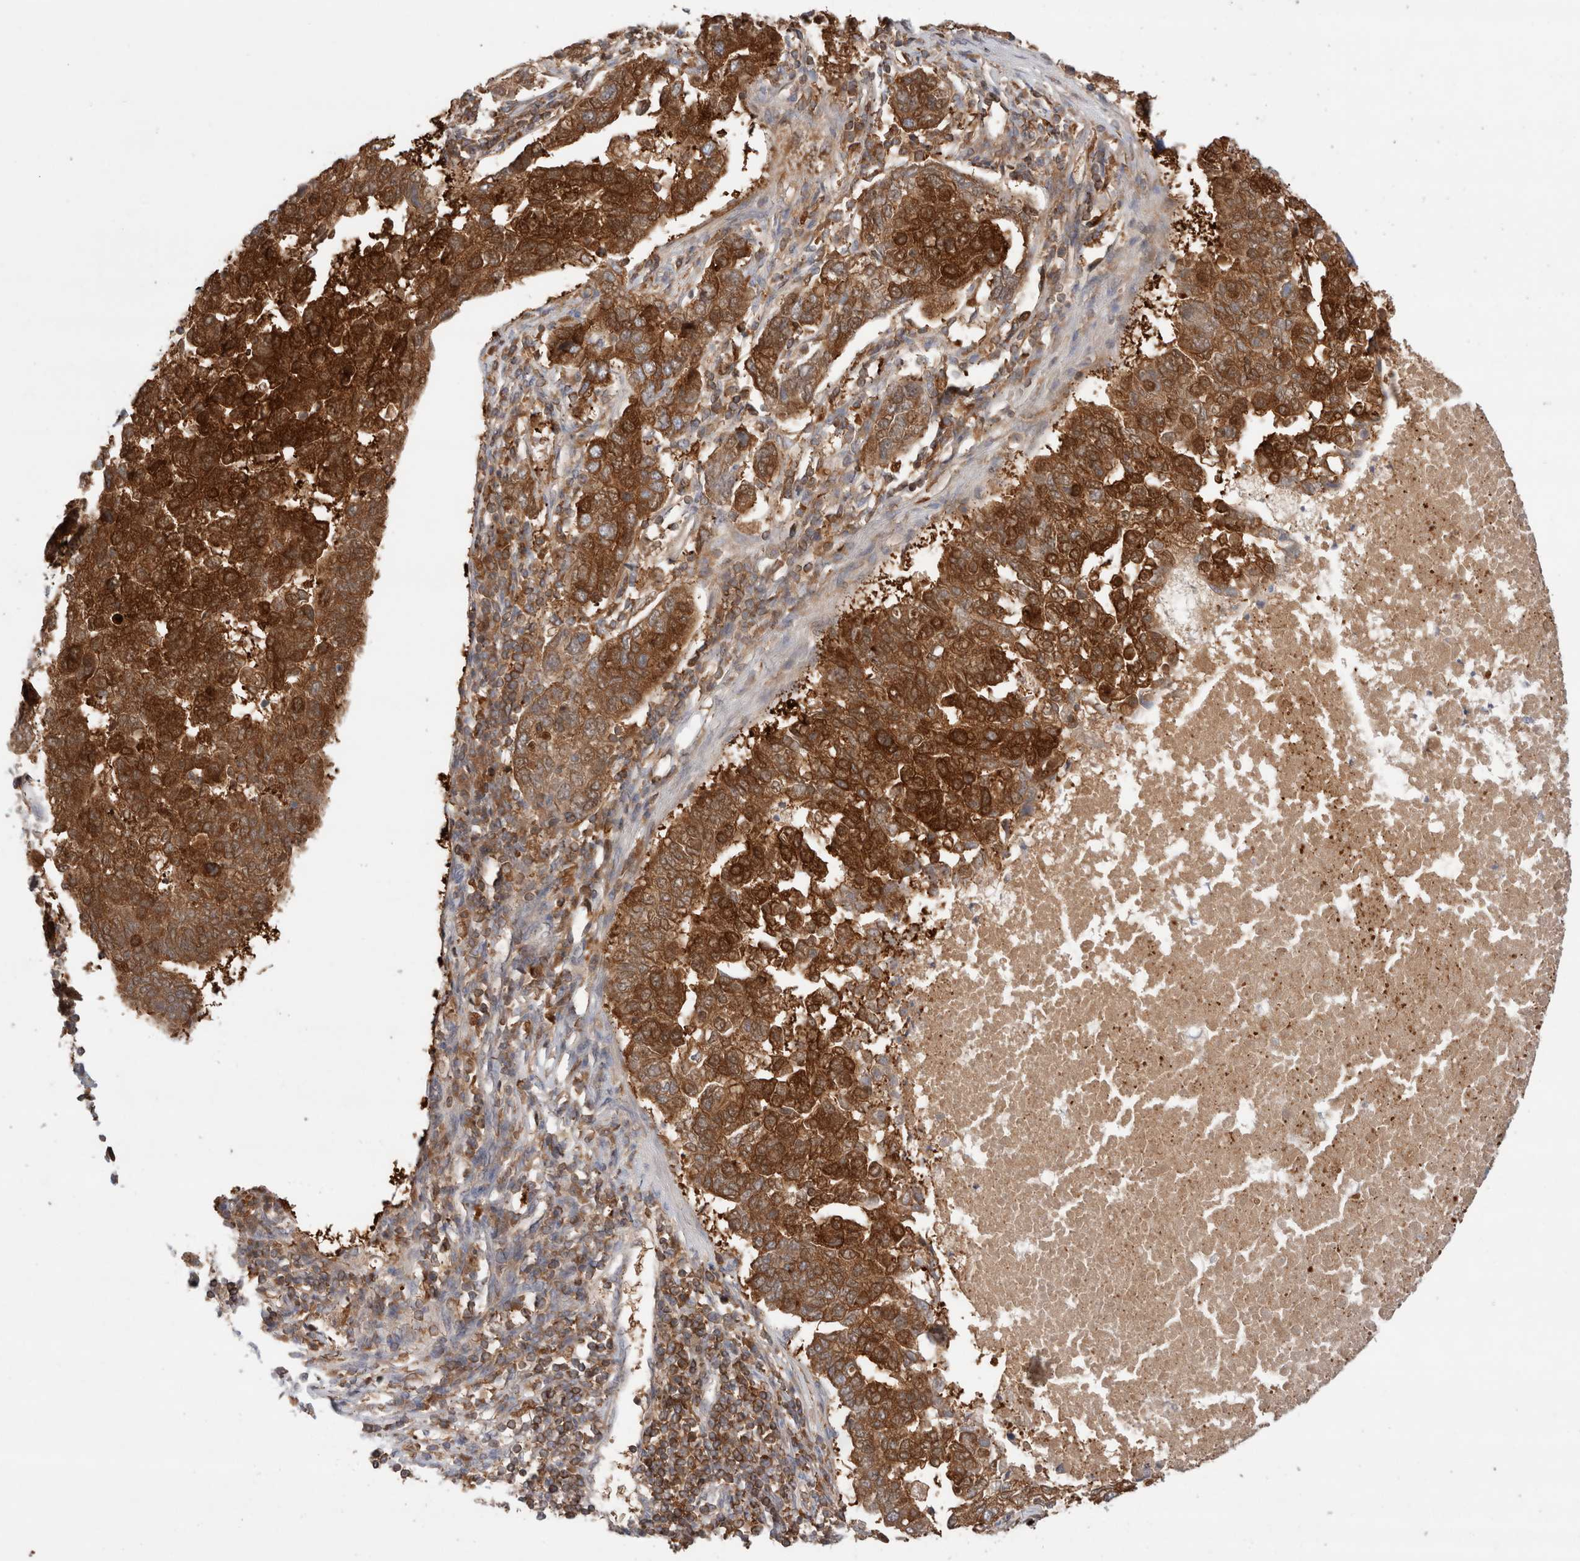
{"staining": {"intensity": "strong", "quantity": ">75%", "location": "cytoplasmic/membranous,nuclear"}, "tissue": "pancreatic cancer", "cell_type": "Tumor cells", "image_type": "cancer", "snomed": [{"axis": "morphology", "description": "Adenocarcinoma, NOS"}, {"axis": "topography", "description": "Pancreas"}], "caption": "IHC histopathology image of human pancreatic cancer (adenocarcinoma) stained for a protein (brown), which exhibits high levels of strong cytoplasmic/membranous and nuclear positivity in approximately >75% of tumor cells.", "gene": "KLHL14", "patient": {"sex": "female", "age": 61}}